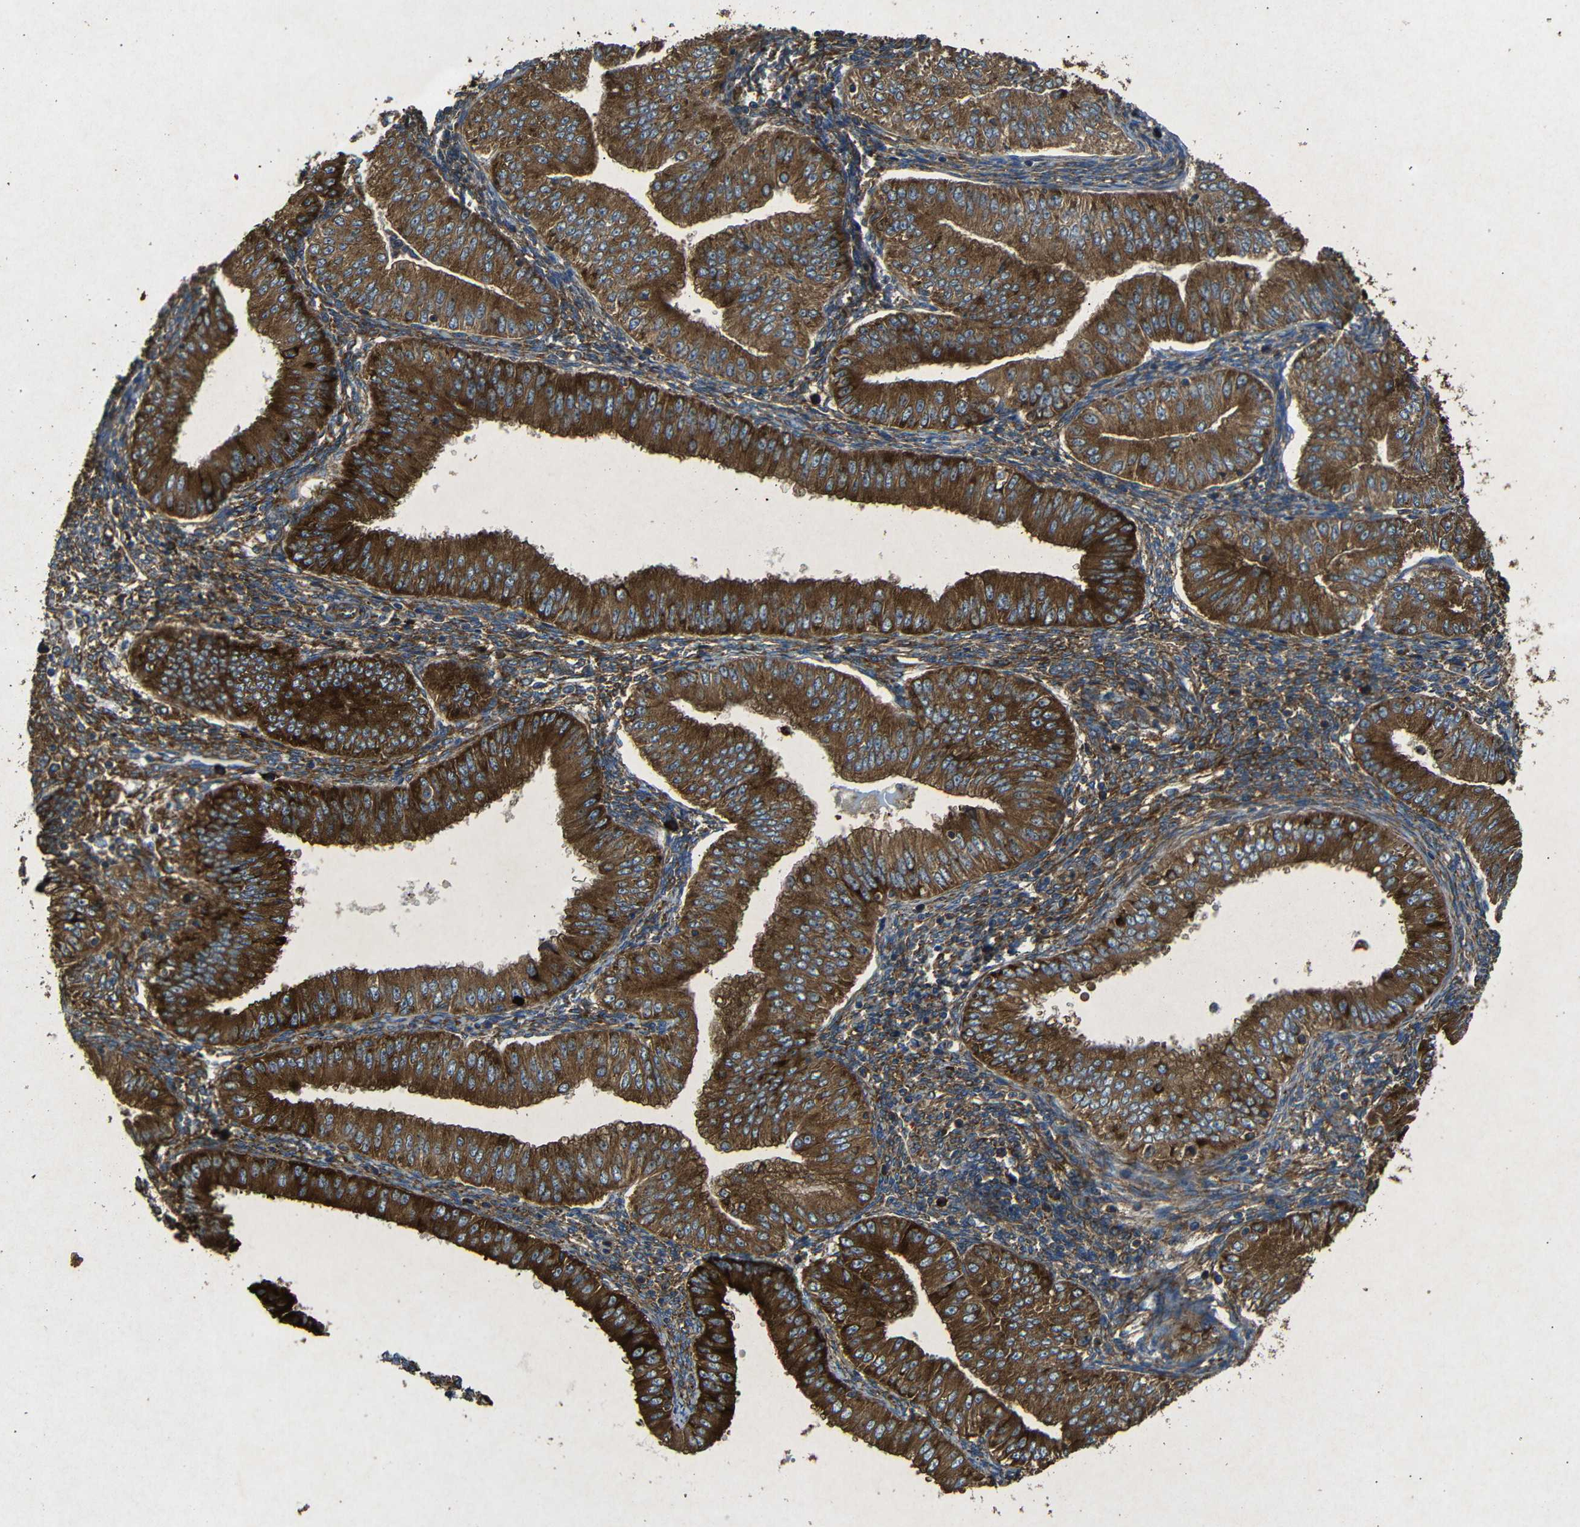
{"staining": {"intensity": "strong", "quantity": ">75%", "location": "cytoplasmic/membranous"}, "tissue": "endometrial cancer", "cell_type": "Tumor cells", "image_type": "cancer", "snomed": [{"axis": "morphology", "description": "Normal tissue, NOS"}, {"axis": "morphology", "description": "Adenocarcinoma, NOS"}, {"axis": "topography", "description": "Endometrium"}], "caption": "Endometrial cancer (adenocarcinoma) stained with DAB IHC shows high levels of strong cytoplasmic/membranous expression in approximately >75% of tumor cells.", "gene": "BTF3", "patient": {"sex": "female", "age": 53}}